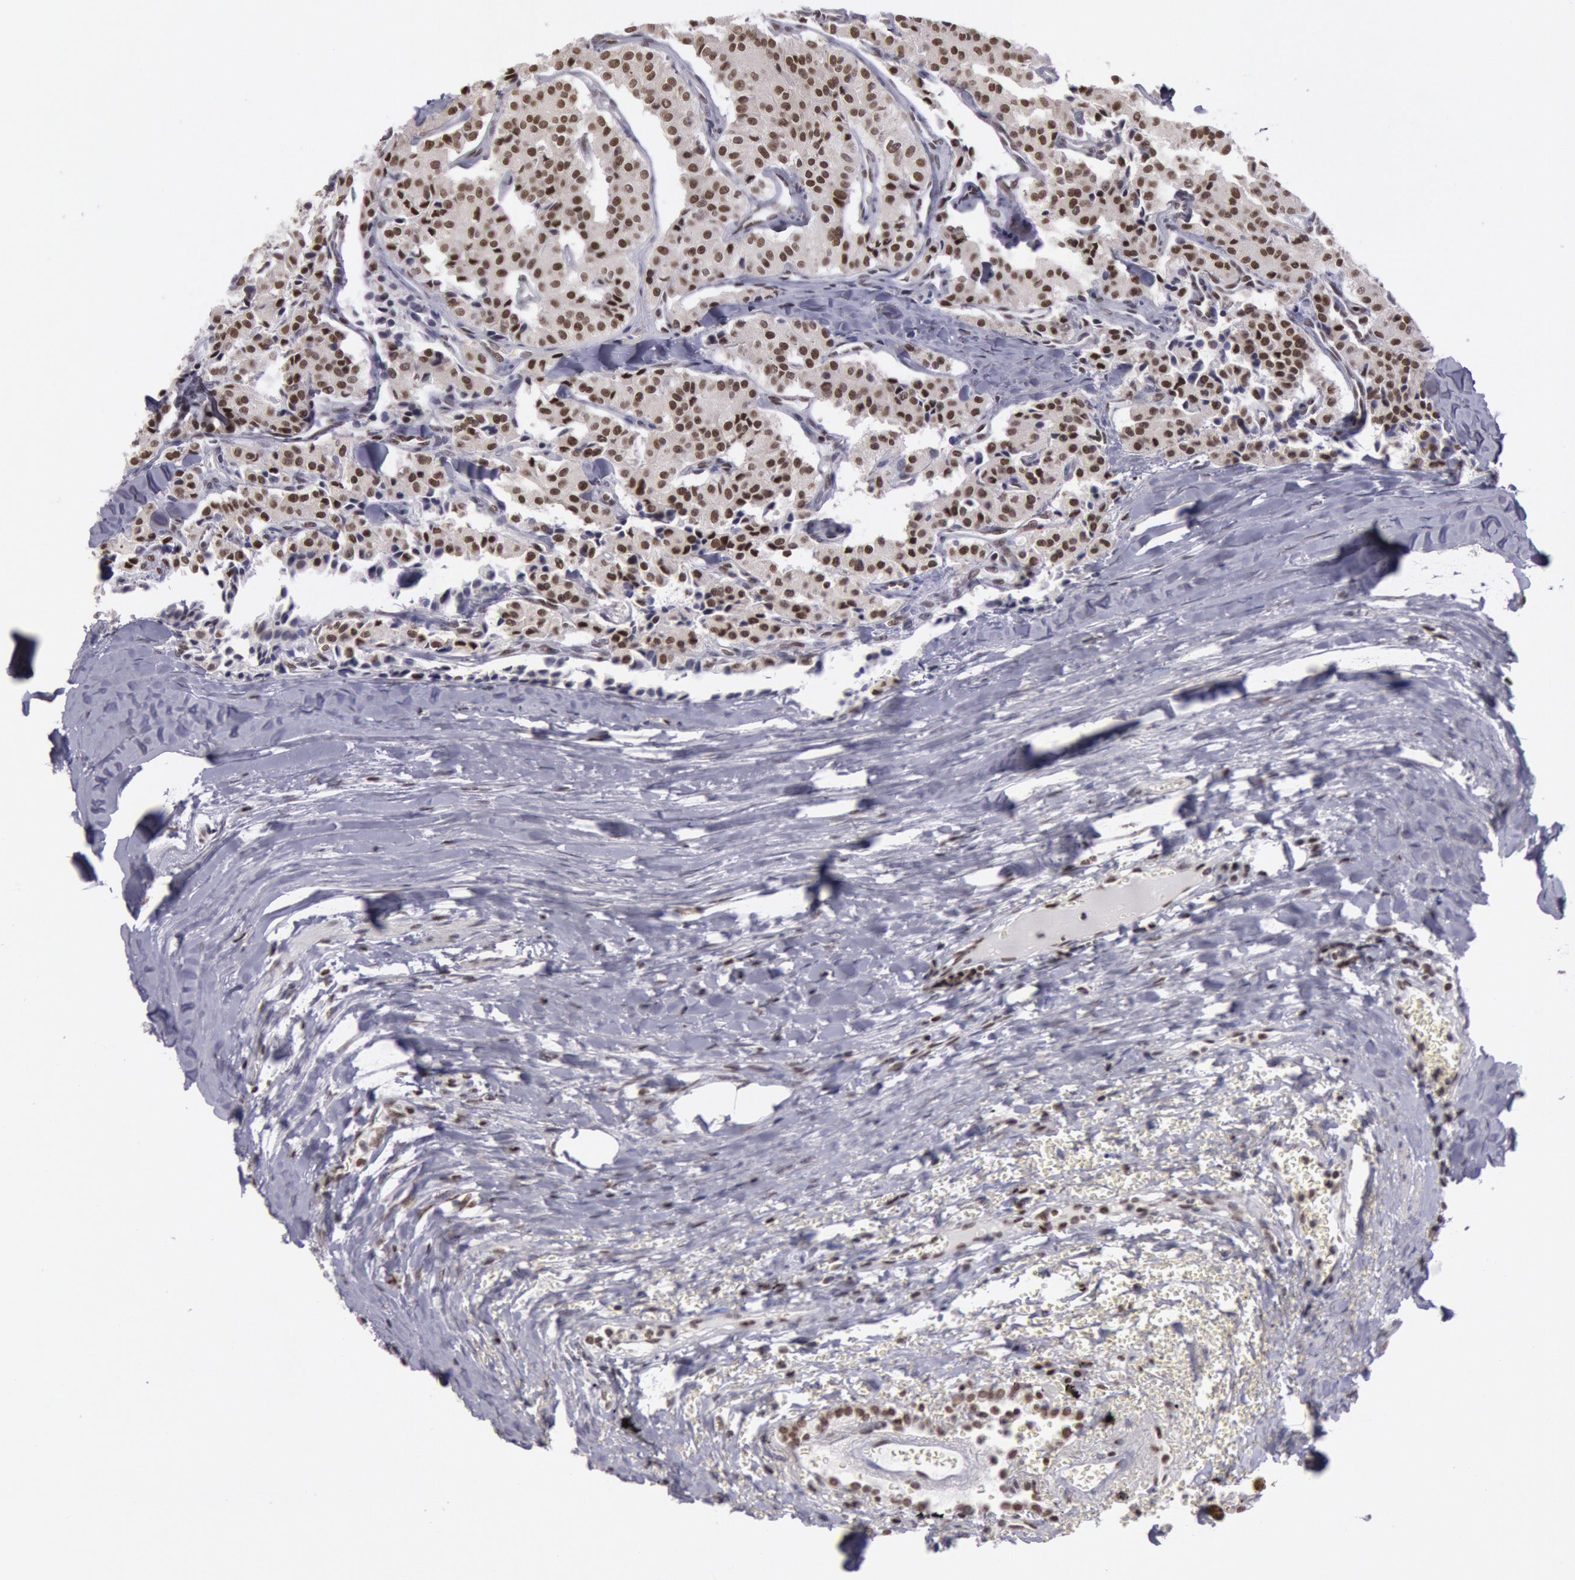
{"staining": {"intensity": "moderate", "quantity": ">75%", "location": "nuclear"}, "tissue": "carcinoid", "cell_type": "Tumor cells", "image_type": "cancer", "snomed": [{"axis": "morphology", "description": "Carcinoid, malignant, NOS"}, {"axis": "topography", "description": "Bronchus"}], "caption": "A photomicrograph showing moderate nuclear staining in about >75% of tumor cells in carcinoid (malignant), as visualized by brown immunohistochemical staining.", "gene": "NKAP", "patient": {"sex": "male", "age": 55}}